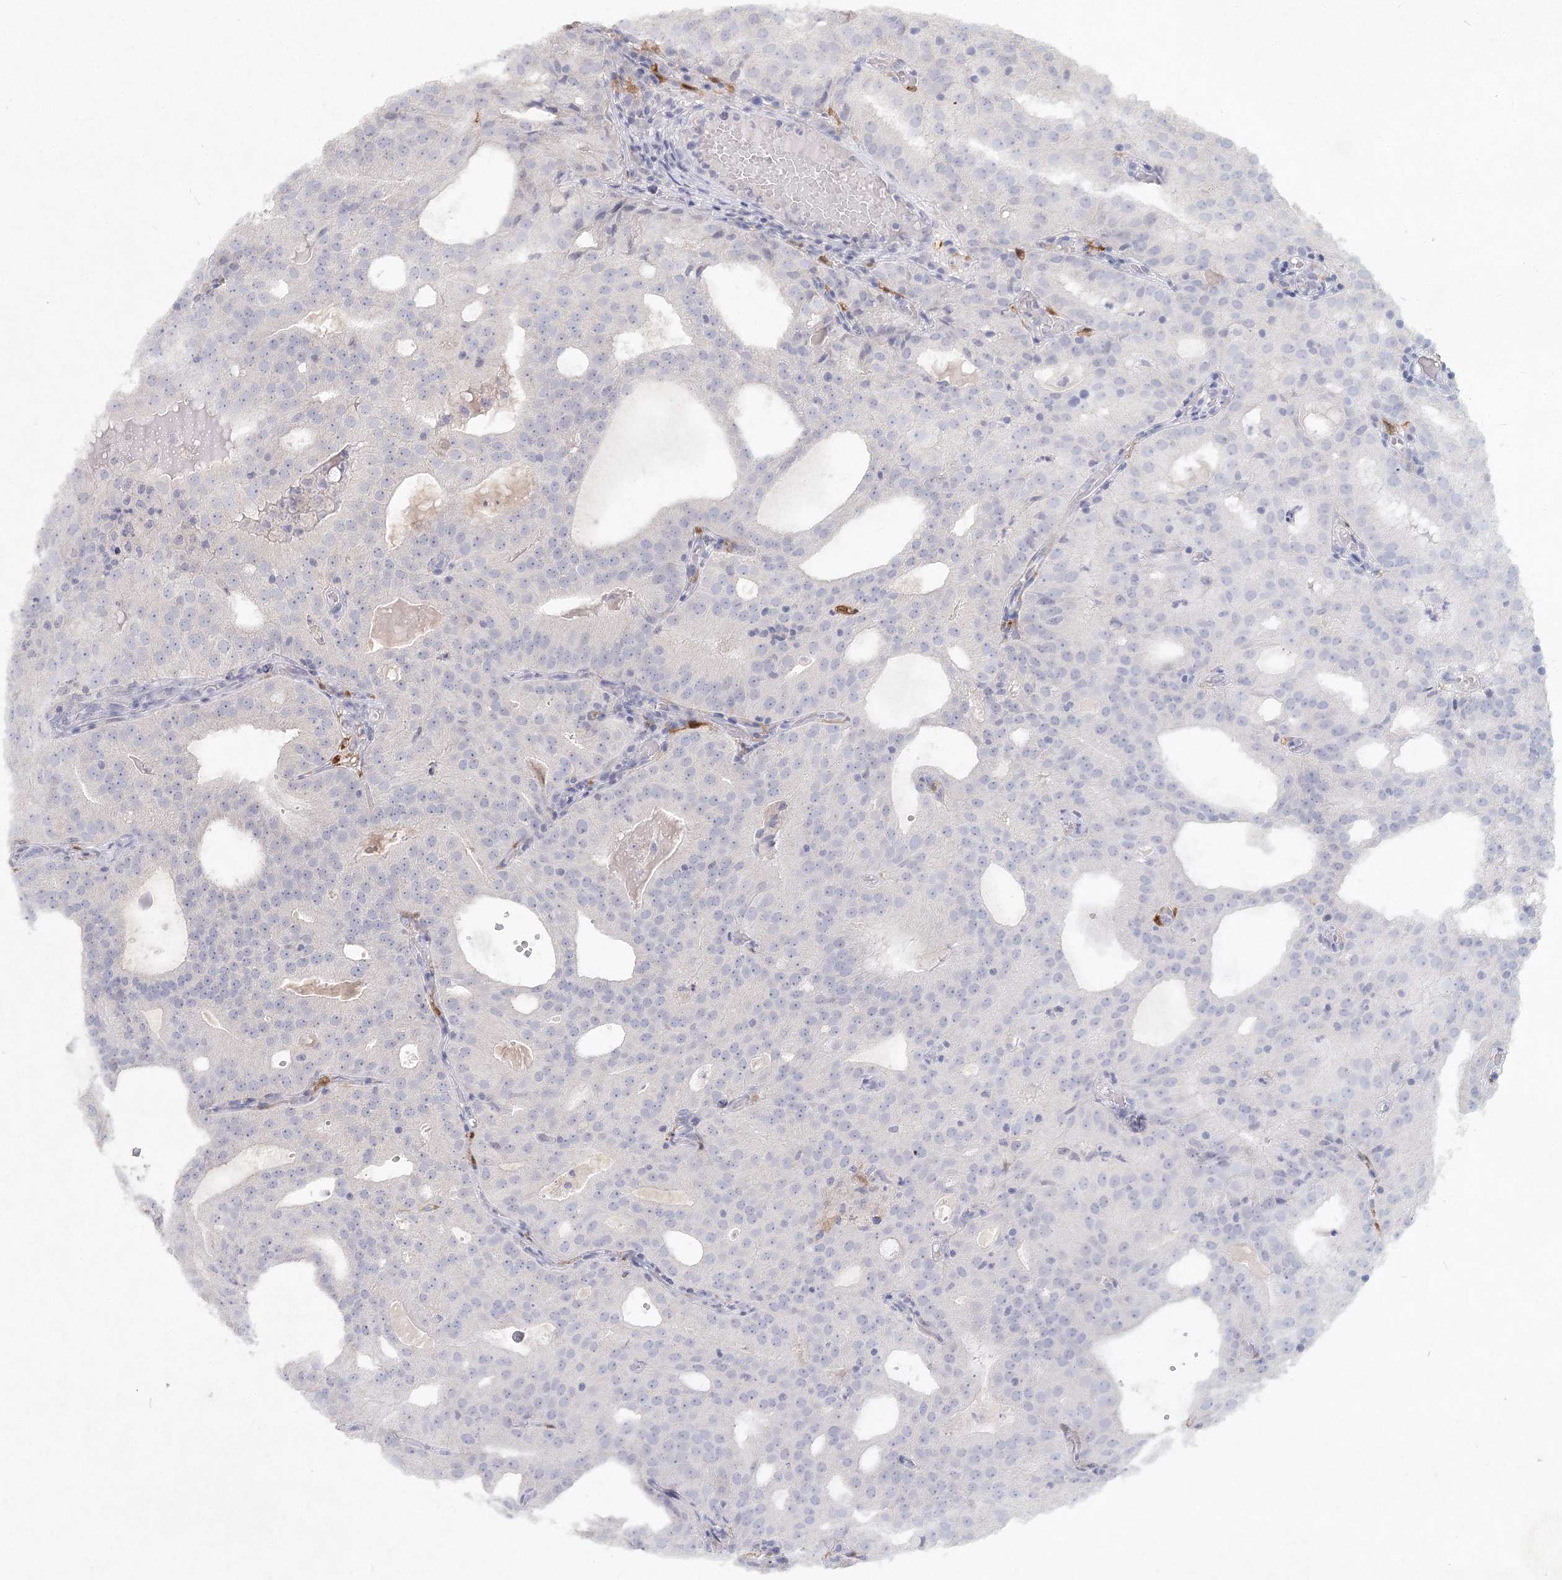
{"staining": {"intensity": "negative", "quantity": "none", "location": "none"}, "tissue": "prostate cancer", "cell_type": "Tumor cells", "image_type": "cancer", "snomed": [{"axis": "morphology", "description": "Adenocarcinoma, Medium grade"}, {"axis": "topography", "description": "Prostate"}], "caption": "Prostate medium-grade adenocarcinoma was stained to show a protein in brown. There is no significant positivity in tumor cells.", "gene": "ARSI", "patient": {"sex": "male", "age": 88}}